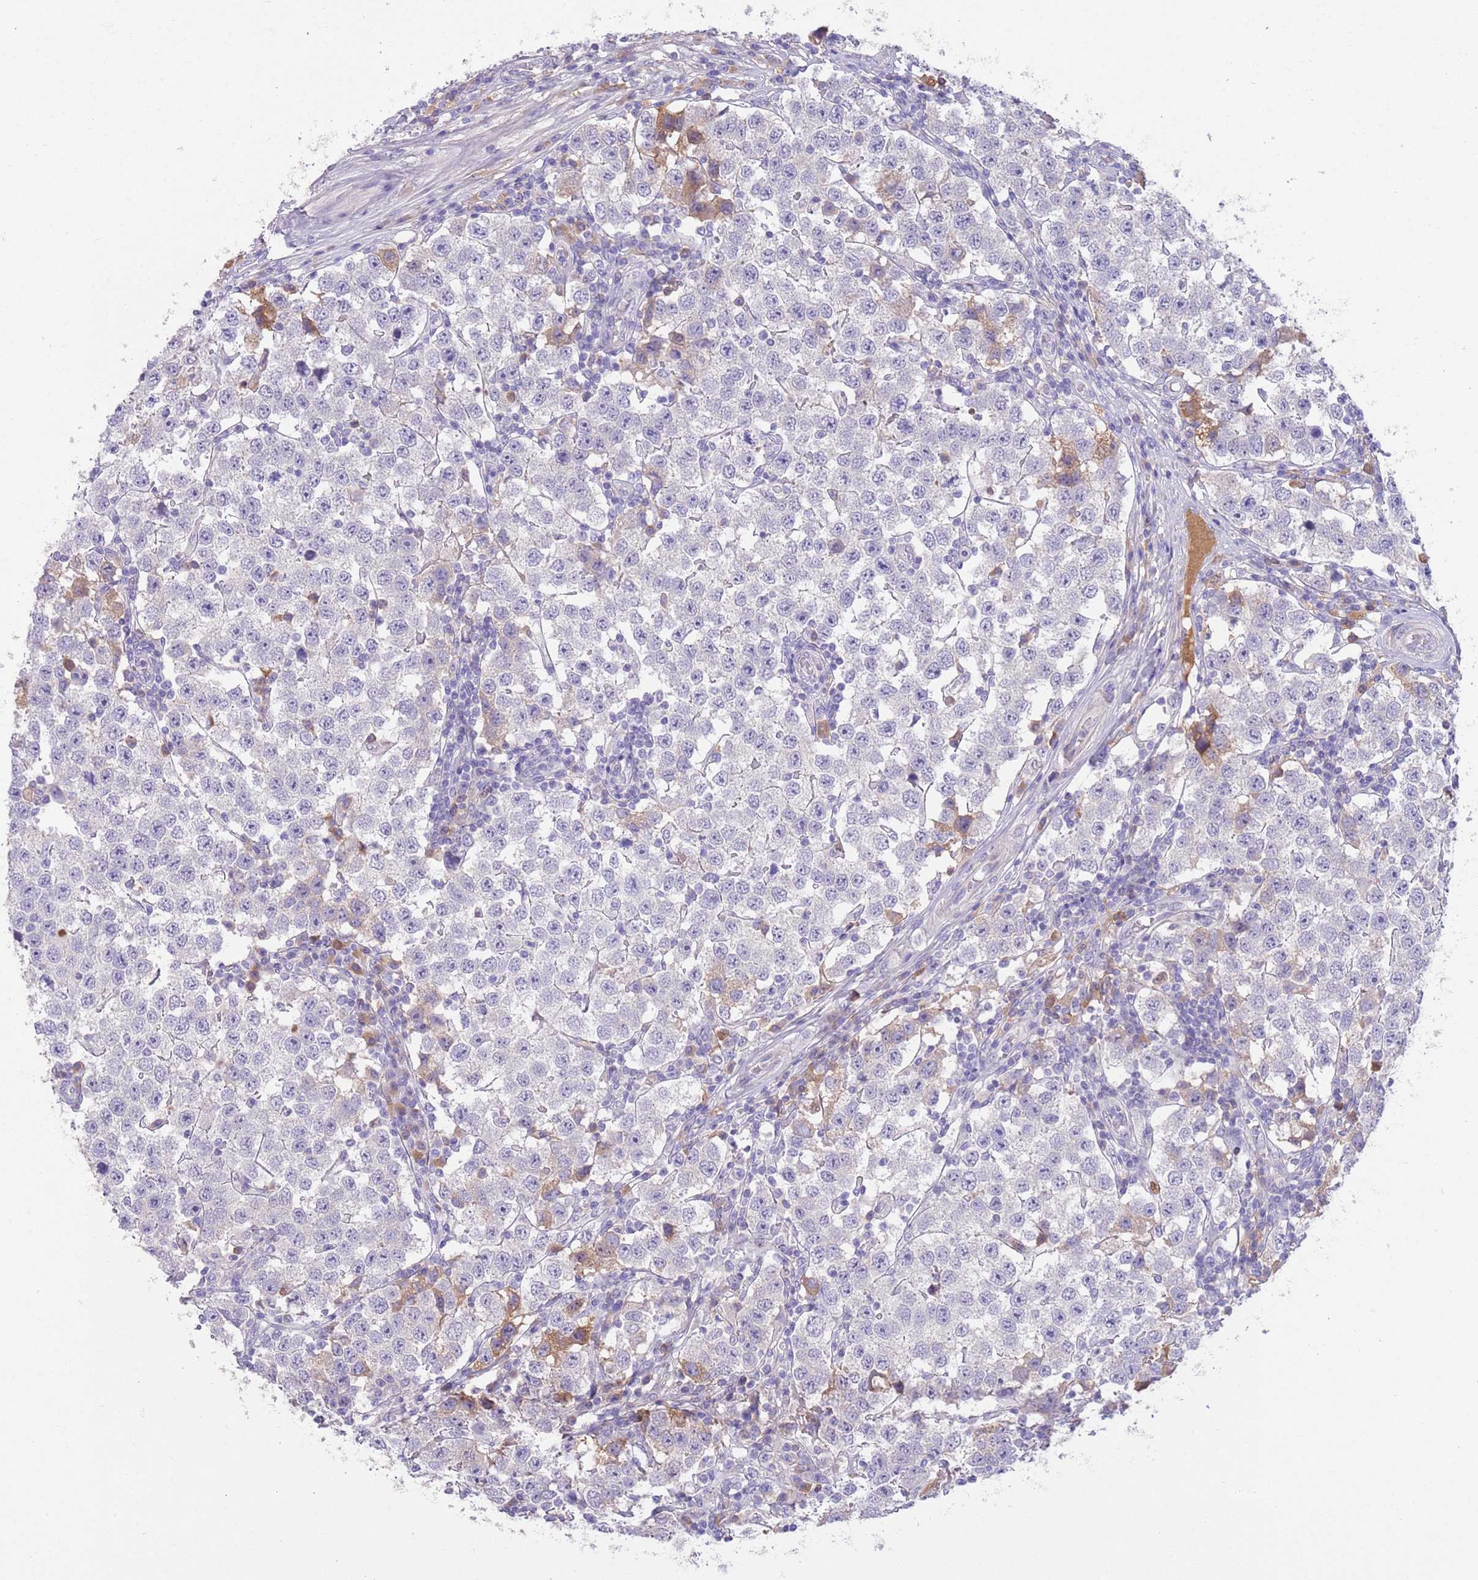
{"staining": {"intensity": "negative", "quantity": "none", "location": "none"}, "tissue": "testis cancer", "cell_type": "Tumor cells", "image_type": "cancer", "snomed": [{"axis": "morphology", "description": "Seminoma, NOS"}, {"axis": "topography", "description": "Testis"}], "caption": "This is a histopathology image of IHC staining of testis seminoma, which shows no staining in tumor cells. (Stains: DAB (3,3'-diaminobenzidine) immunohistochemistry with hematoxylin counter stain, Microscopy: brightfield microscopy at high magnification).", "gene": "IGFL4", "patient": {"sex": "male", "age": 34}}